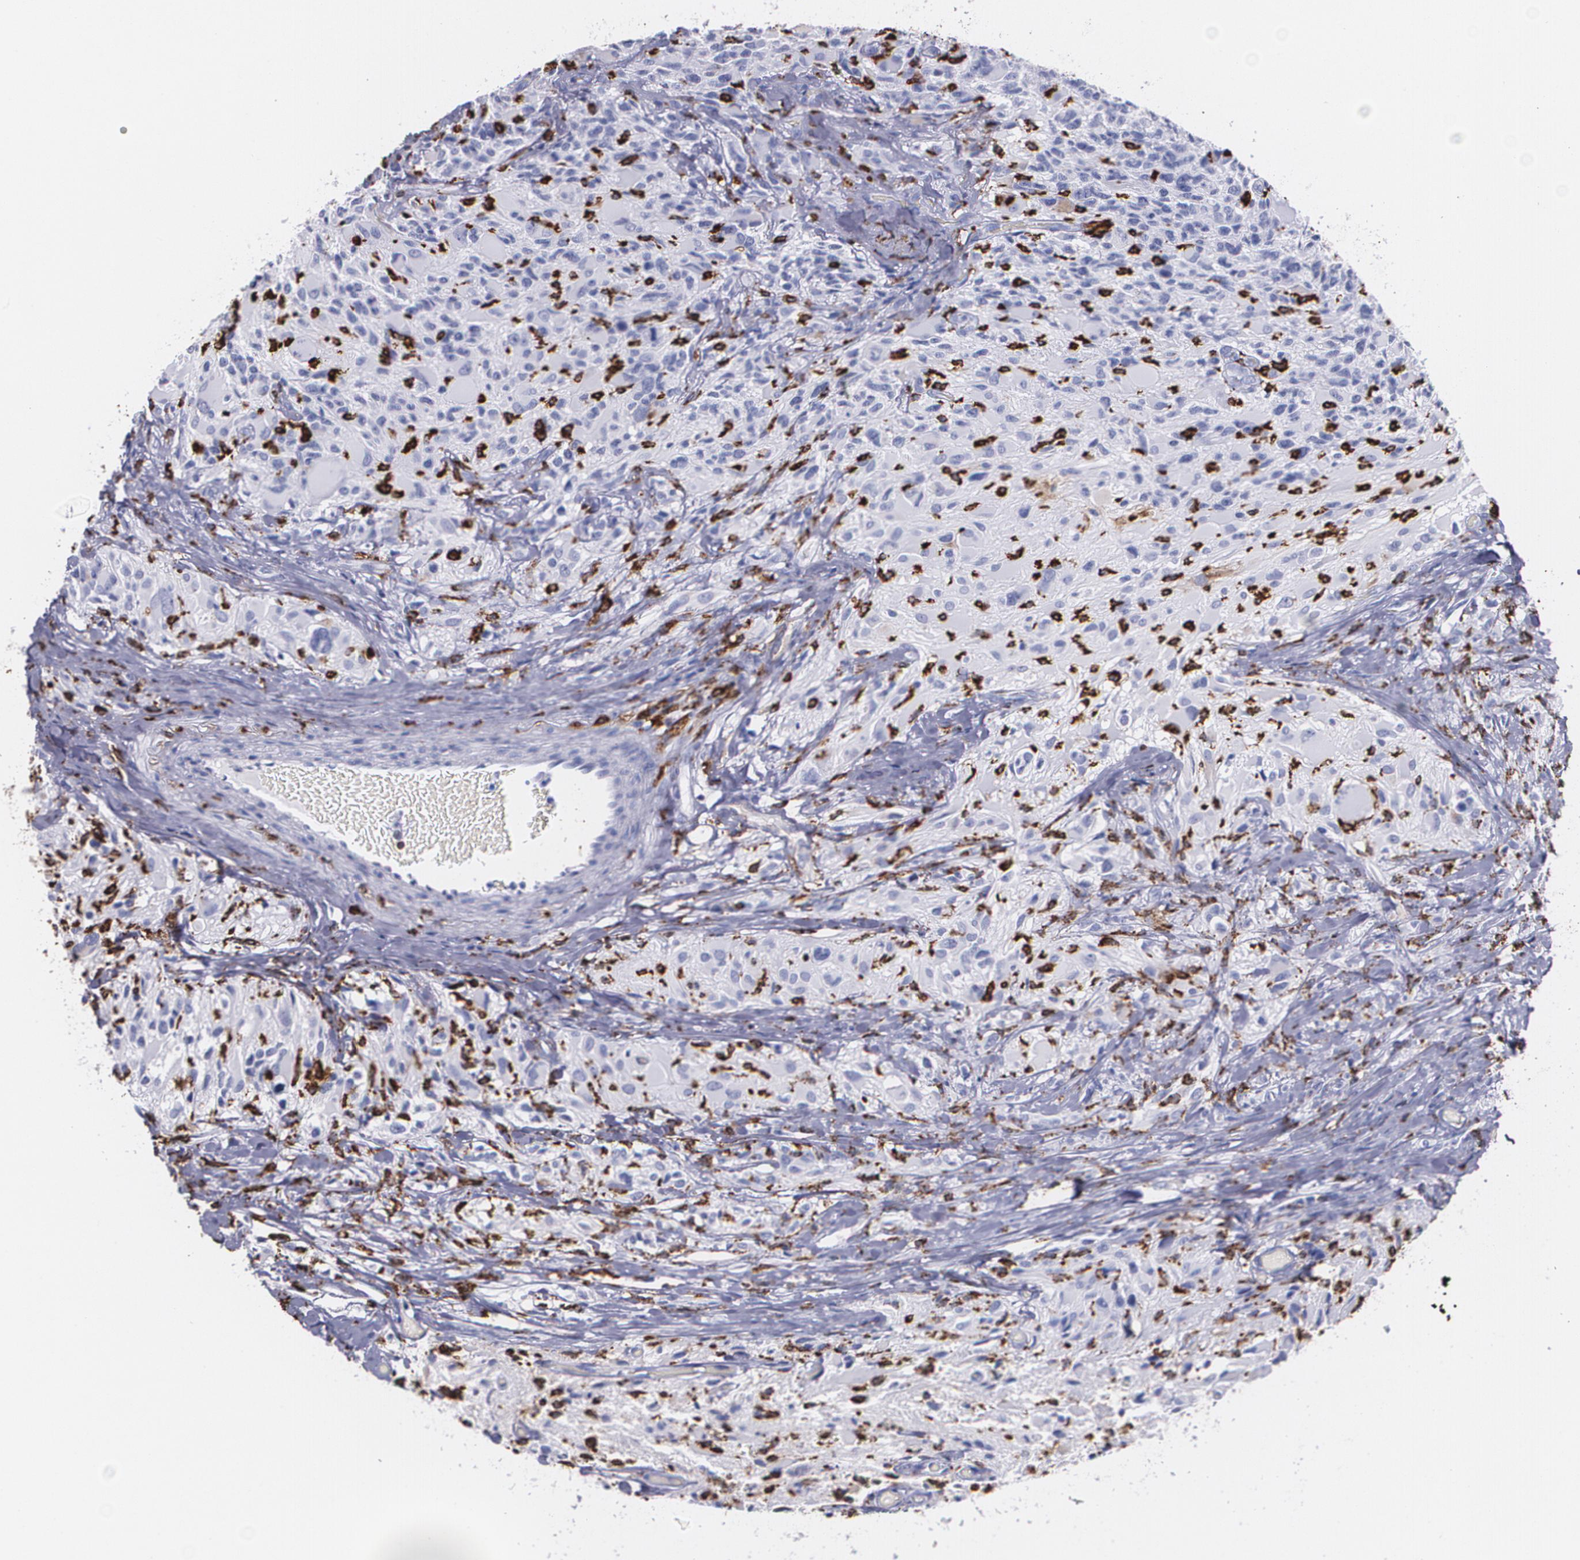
{"staining": {"intensity": "negative", "quantity": "none", "location": "none"}, "tissue": "glioma", "cell_type": "Tumor cells", "image_type": "cancer", "snomed": [{"axis": "morphology", "description": "Glioma, malignant, High grade"}, {"axis": "topography", "description": "Brain"}], "caption": "High-grade glioma (malignant) was stained to show a protein in brown. There is no significant positivity in tumor cells.", "gene": "HLA-DRA", "patient": {"sex": "male", "age": 69}}